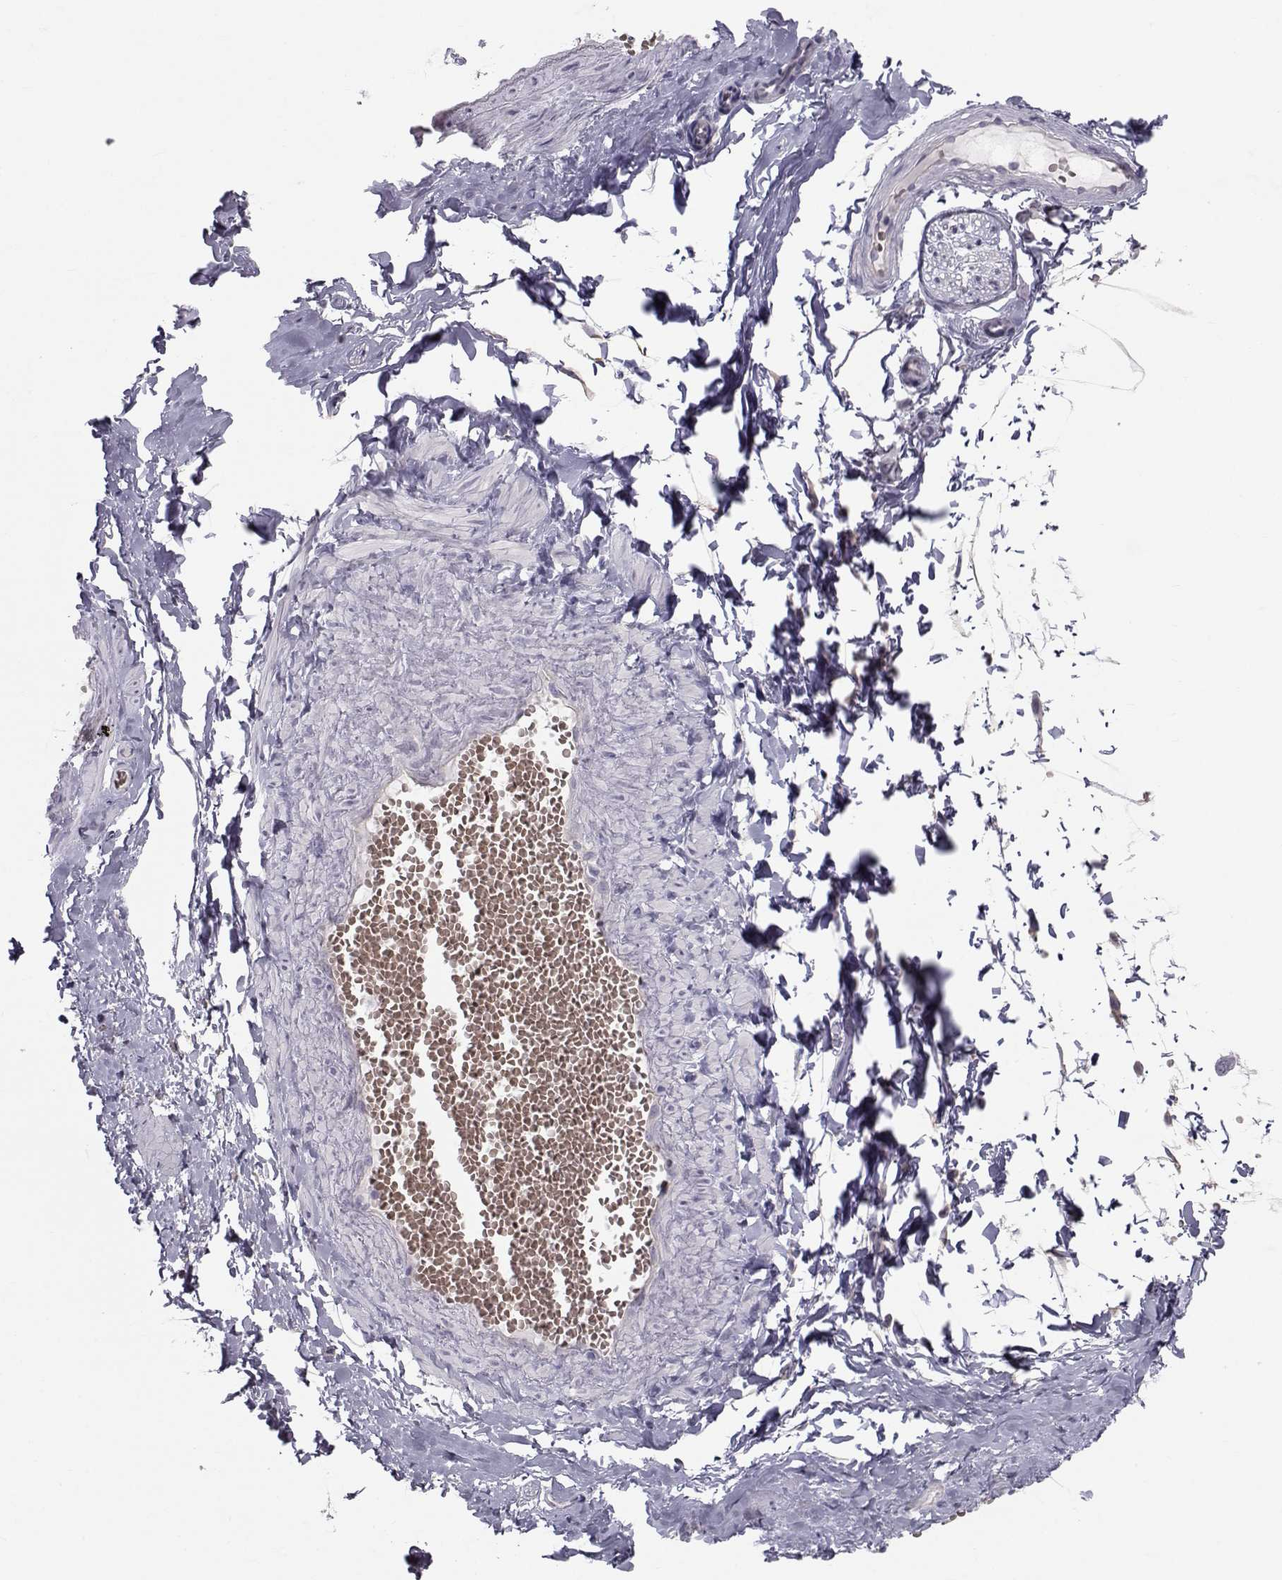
{"staining": {"intensity": "negative", "quantity": "none", "location": "none"}, "tissue": "adipose tissue", "cell_type": "Adipocytes", "image_type": "normal", "snomed": [{"axis": "morphology", "description": "Normal tissue, NOS"}, {"axis": "topography", "description": "Smooth muscle"}, {"axis": "topography", "description": "Peripheral nerve tissue"}], "caption": "The photomicrograph demonstrates no staining of adipocytes in normal adipose tissue.", "gene": "GARIN3", "patient": {"sex": "male", "age": 22}}